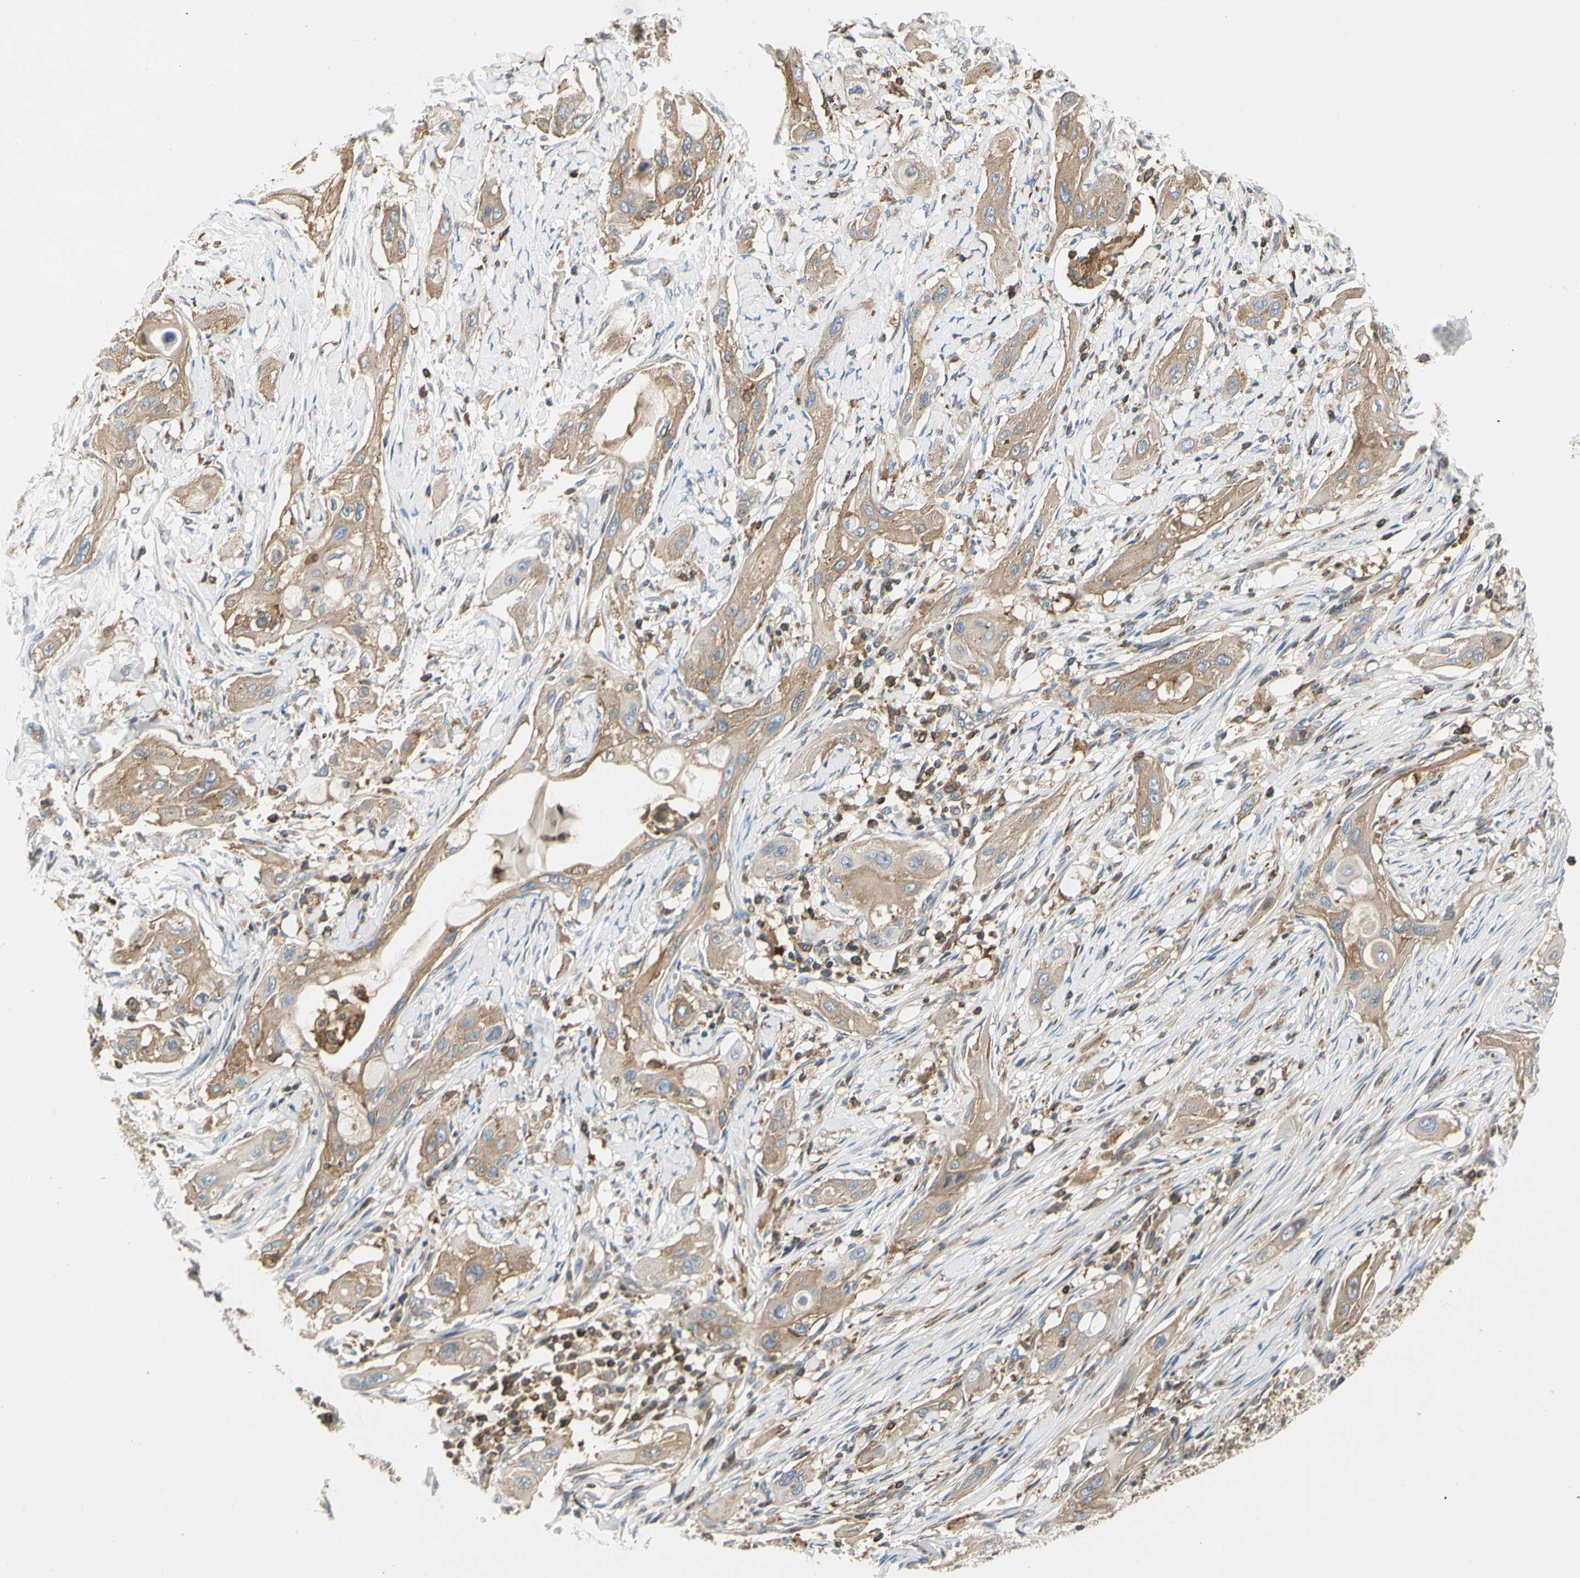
{"staining": {"intensity": "weak", "quantity": ">75%", "location": "cytoplasmic/membranous"}, "tissue": "lung cancer", "cell_type": "Tumor cells", "image_type": "cancer", "snomed": [{"axis": "morphology", "description": "Squamous cell carcinoma, NOS"}, {"axis": "topography", "description": "Lung"}], "caption": "Immunohistochemistry (IHC) (DAB (3,3'-diaminobenzidine)) staining of human lung cancer (squamous cell carcinoma) demonstrates weak cytoplasmic/membranous protein positivity in about >75% of tumor cells. Ihc stains the protein of interest in brown and the nuclei are stained blue.", "gene": "CAPZA2", "patient": {"sex": "female", "age": 47}}